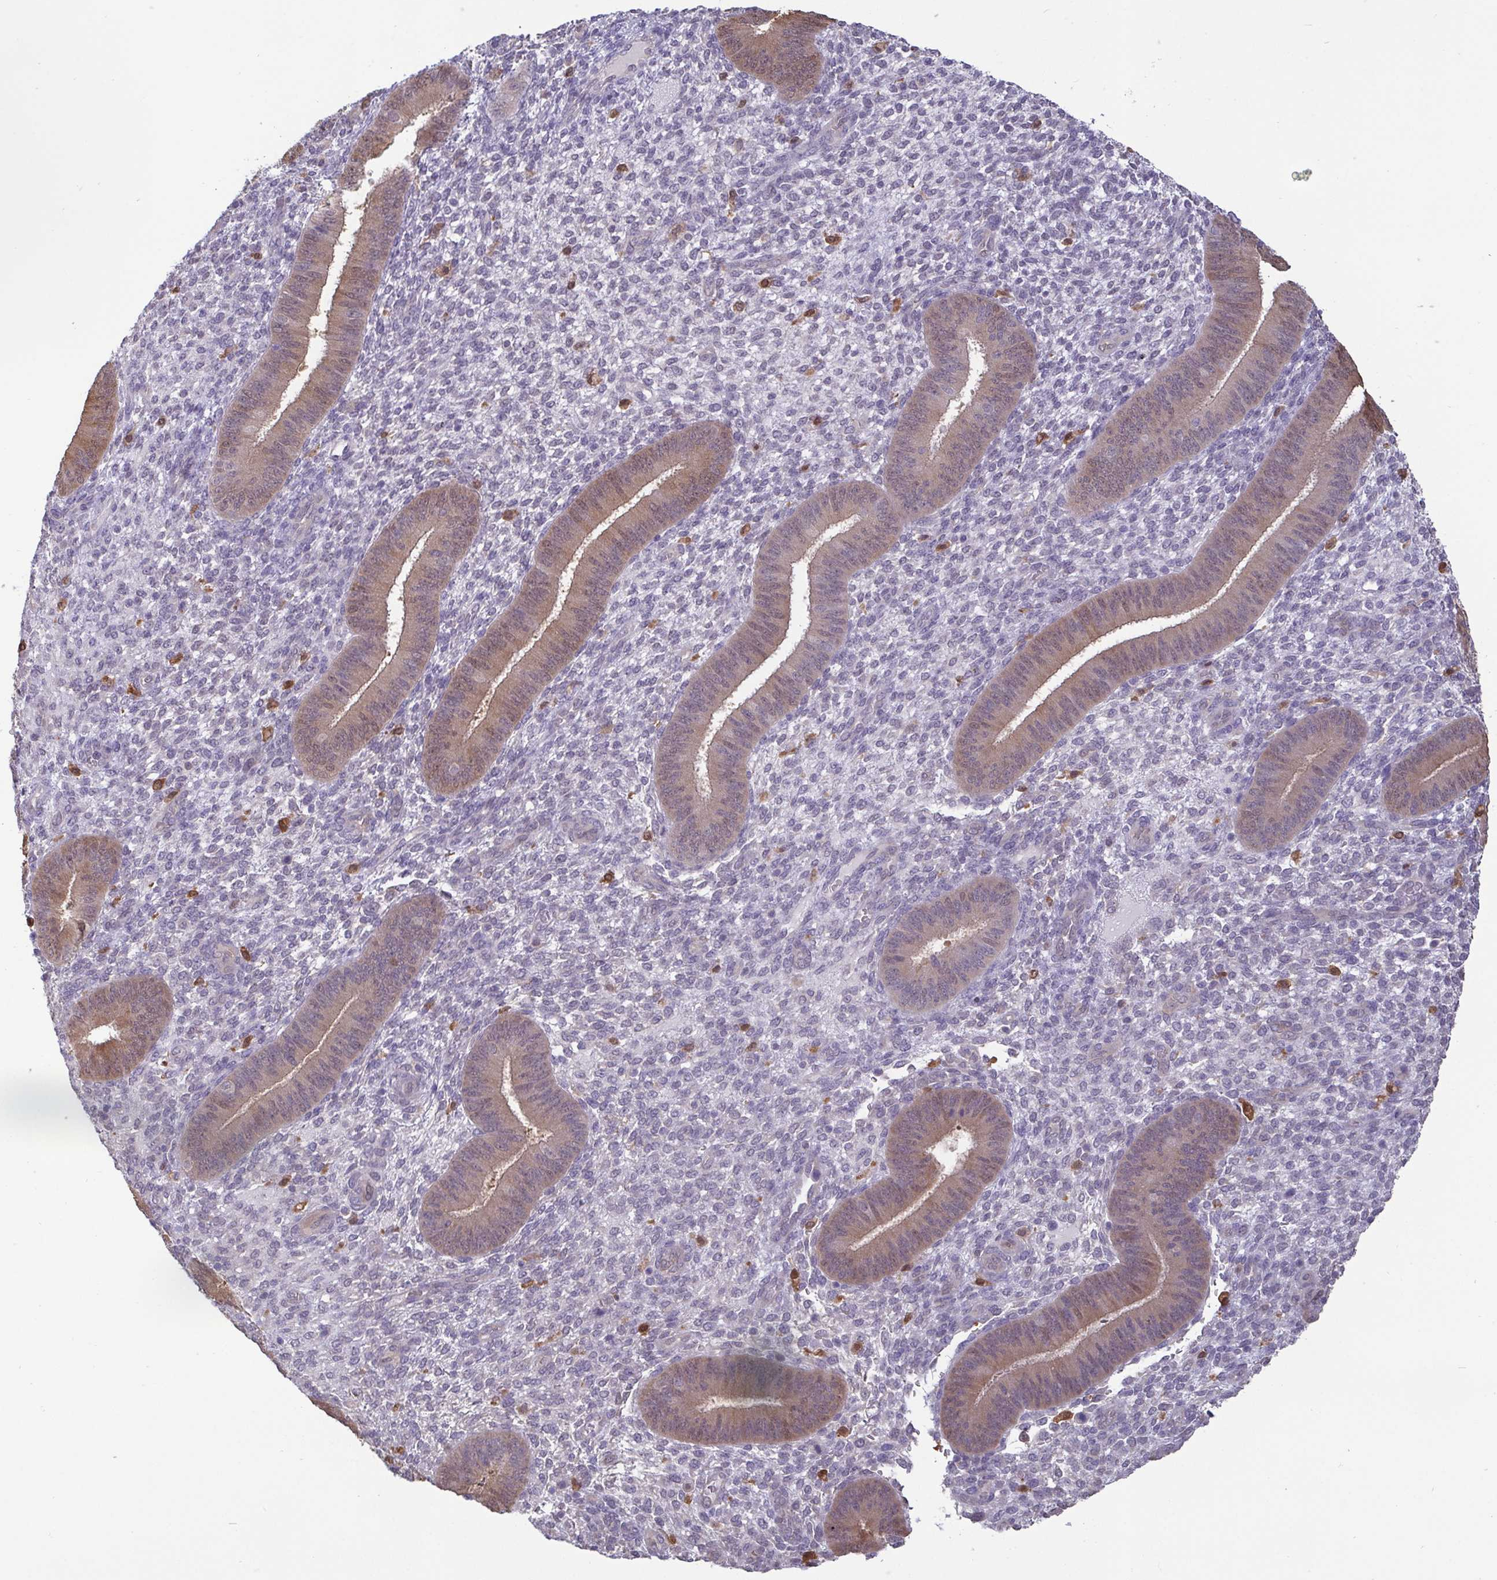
{"staining": {"intensity": "negative", "quantity": "none", "location": "none"}, "tissue": "endometrium", "cell_type": "Cells in endometrial stroma", "image_type": "normal", "snomed": [{"axis": "morphology", "description": "Normal tissue, NOS"}, {"axis": "topography", "description": "Endometrium"}], "caption": "The photomicrograph displays no staining of cells in endometrial stroma in benign endometrium.", "gene": "IDH1", "patient": {"sex": "female", "age": 39}}